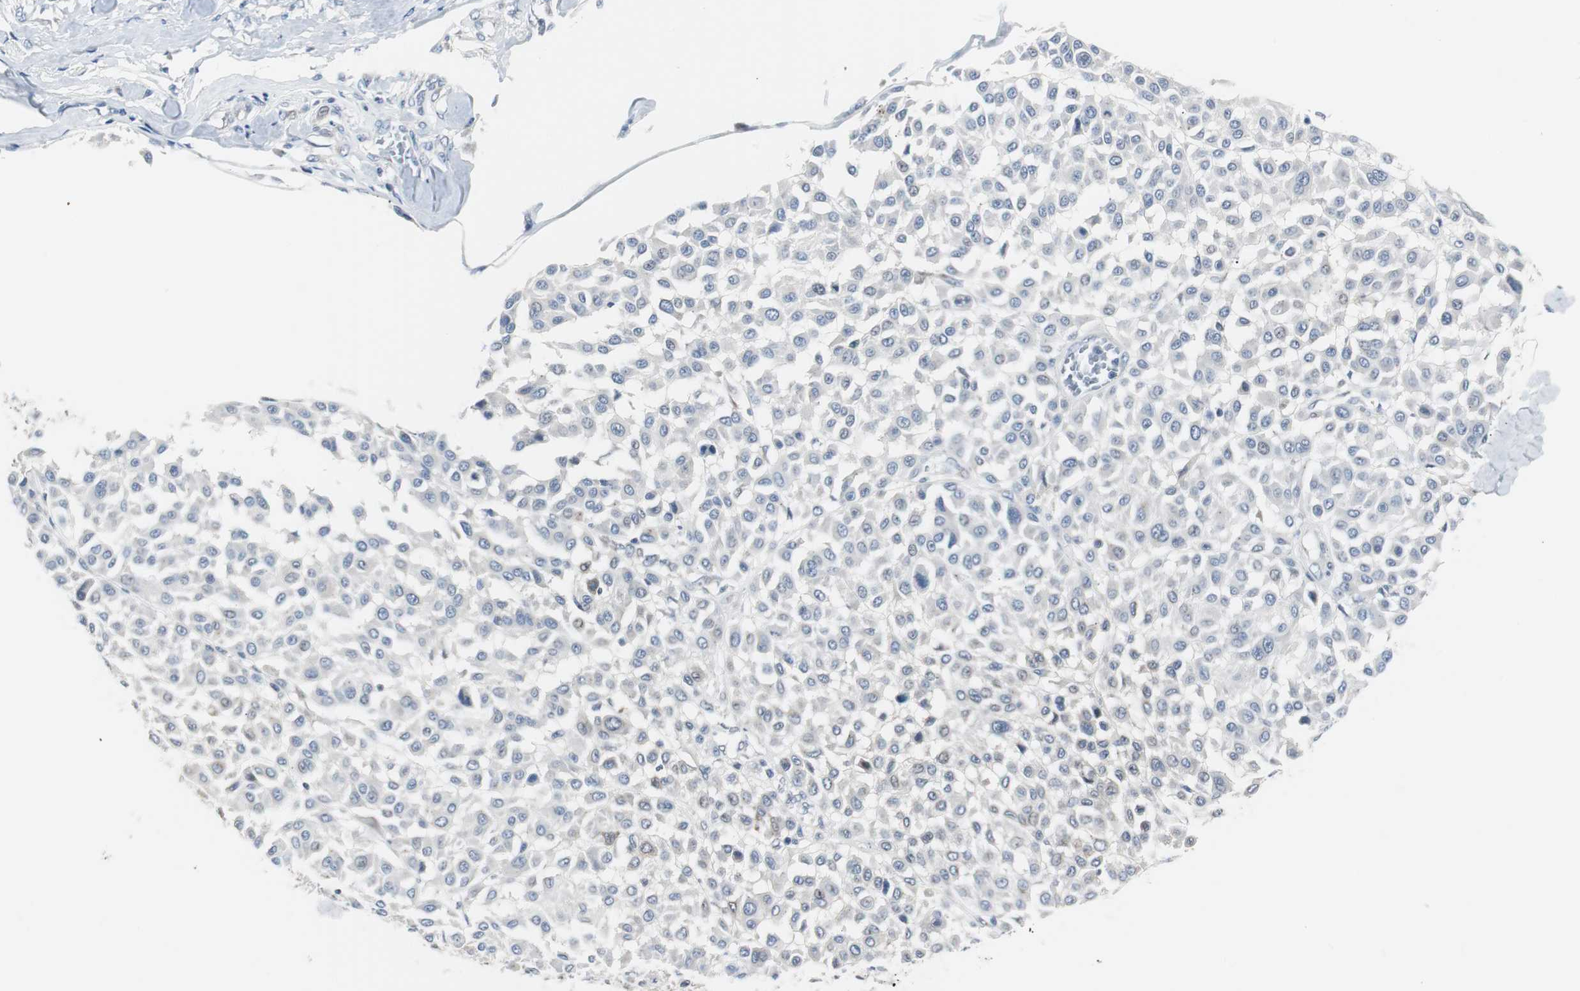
{"staining": {"intensity": "negative", "quantity": "none", "location": "none"}, "tissue": "melanoma", "cell_type": "Tumor cells", "image_type": "cancer", "snomed": [{"axis": "morphology", "description": "Malignant melanoma, Metastatic site"}, {"axis": "topography", "description": "Soft tissue"}], "caption": "IHC of malignant melanoma (metastatic site) exhibits no expression in tumor cells.", "gene": "SOX30", "patient": {"sex": "male", "age": 41}}